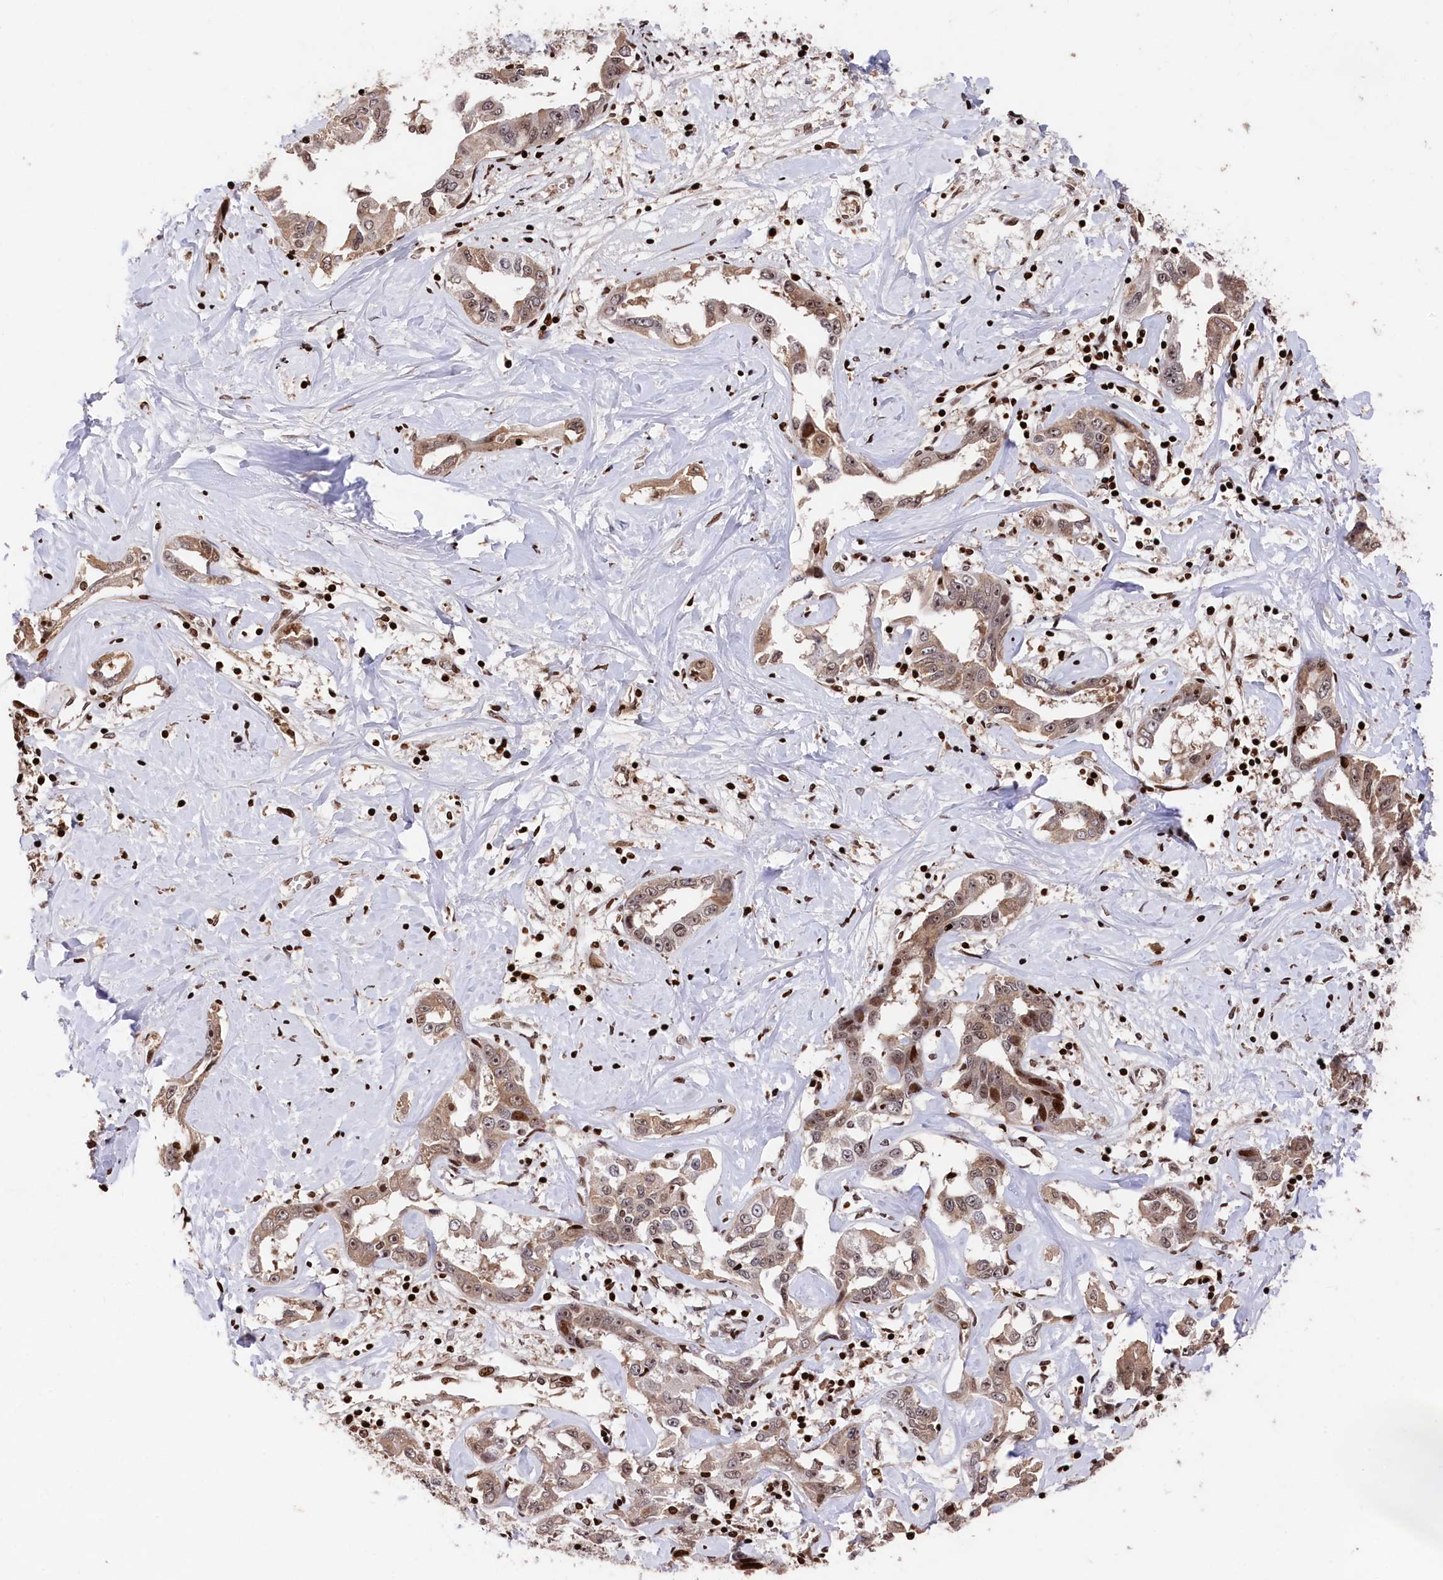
{"staining": {"intensity": "moderate", "quantity": ">75%", "location": "cytoplasmic/membranous,nuclear"}, "tissue": "liver cancer", "cell_type": "Tumor cells", "image_type": "cancer", "snomed": [{"axis": "morphology", "description": "Cholangiocarcinoma"}, {"axis": "topography", "description": "Liver"}], "caption": "Liver cancer tissue demonstrates moderate cytoplasmic/membranous and nuclear staining in about >75% of tumor cells", "gene": "MCF2L2", "patient": {"sex": "male", "age": 59}}